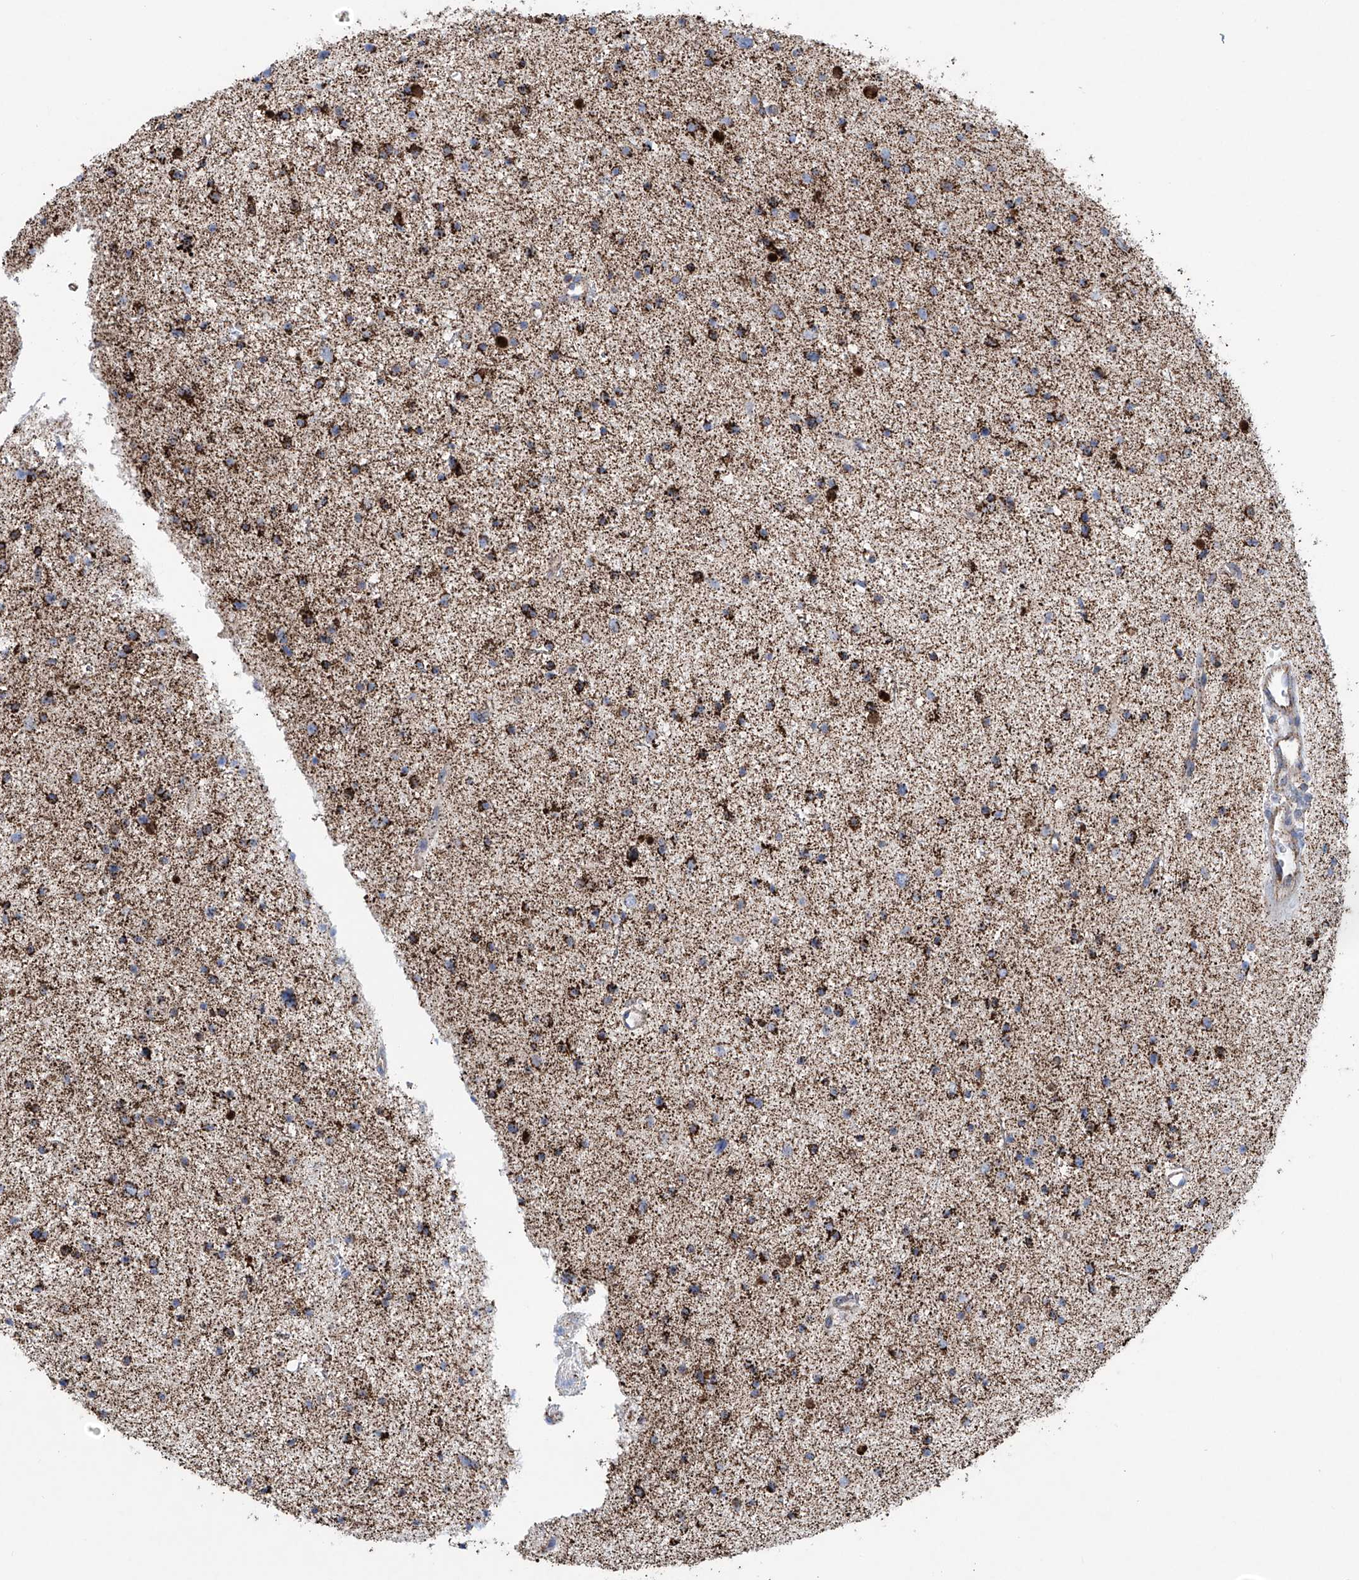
{"staining": {"intensity": "strong", "quantity": "25%-75%", "location": "cytoplasmic/membranous"}, "tissue": "glioma", "cell_type": "Tumor cells", "image_type": "cancer", "snomed": [{"axis": "morphology", "description": "Glioma, malignant, Low grade"}, {"axis": "topography", "description": "Brain"}], "caption": "Immunohistochemical staining of human glioma displays high levels of strong cytoplasmic/membranous positivity in approximately 25%-75% of tumor cells.", "gene": "ALDH6A1", "patient": {"sex": "female", "age": 37}}